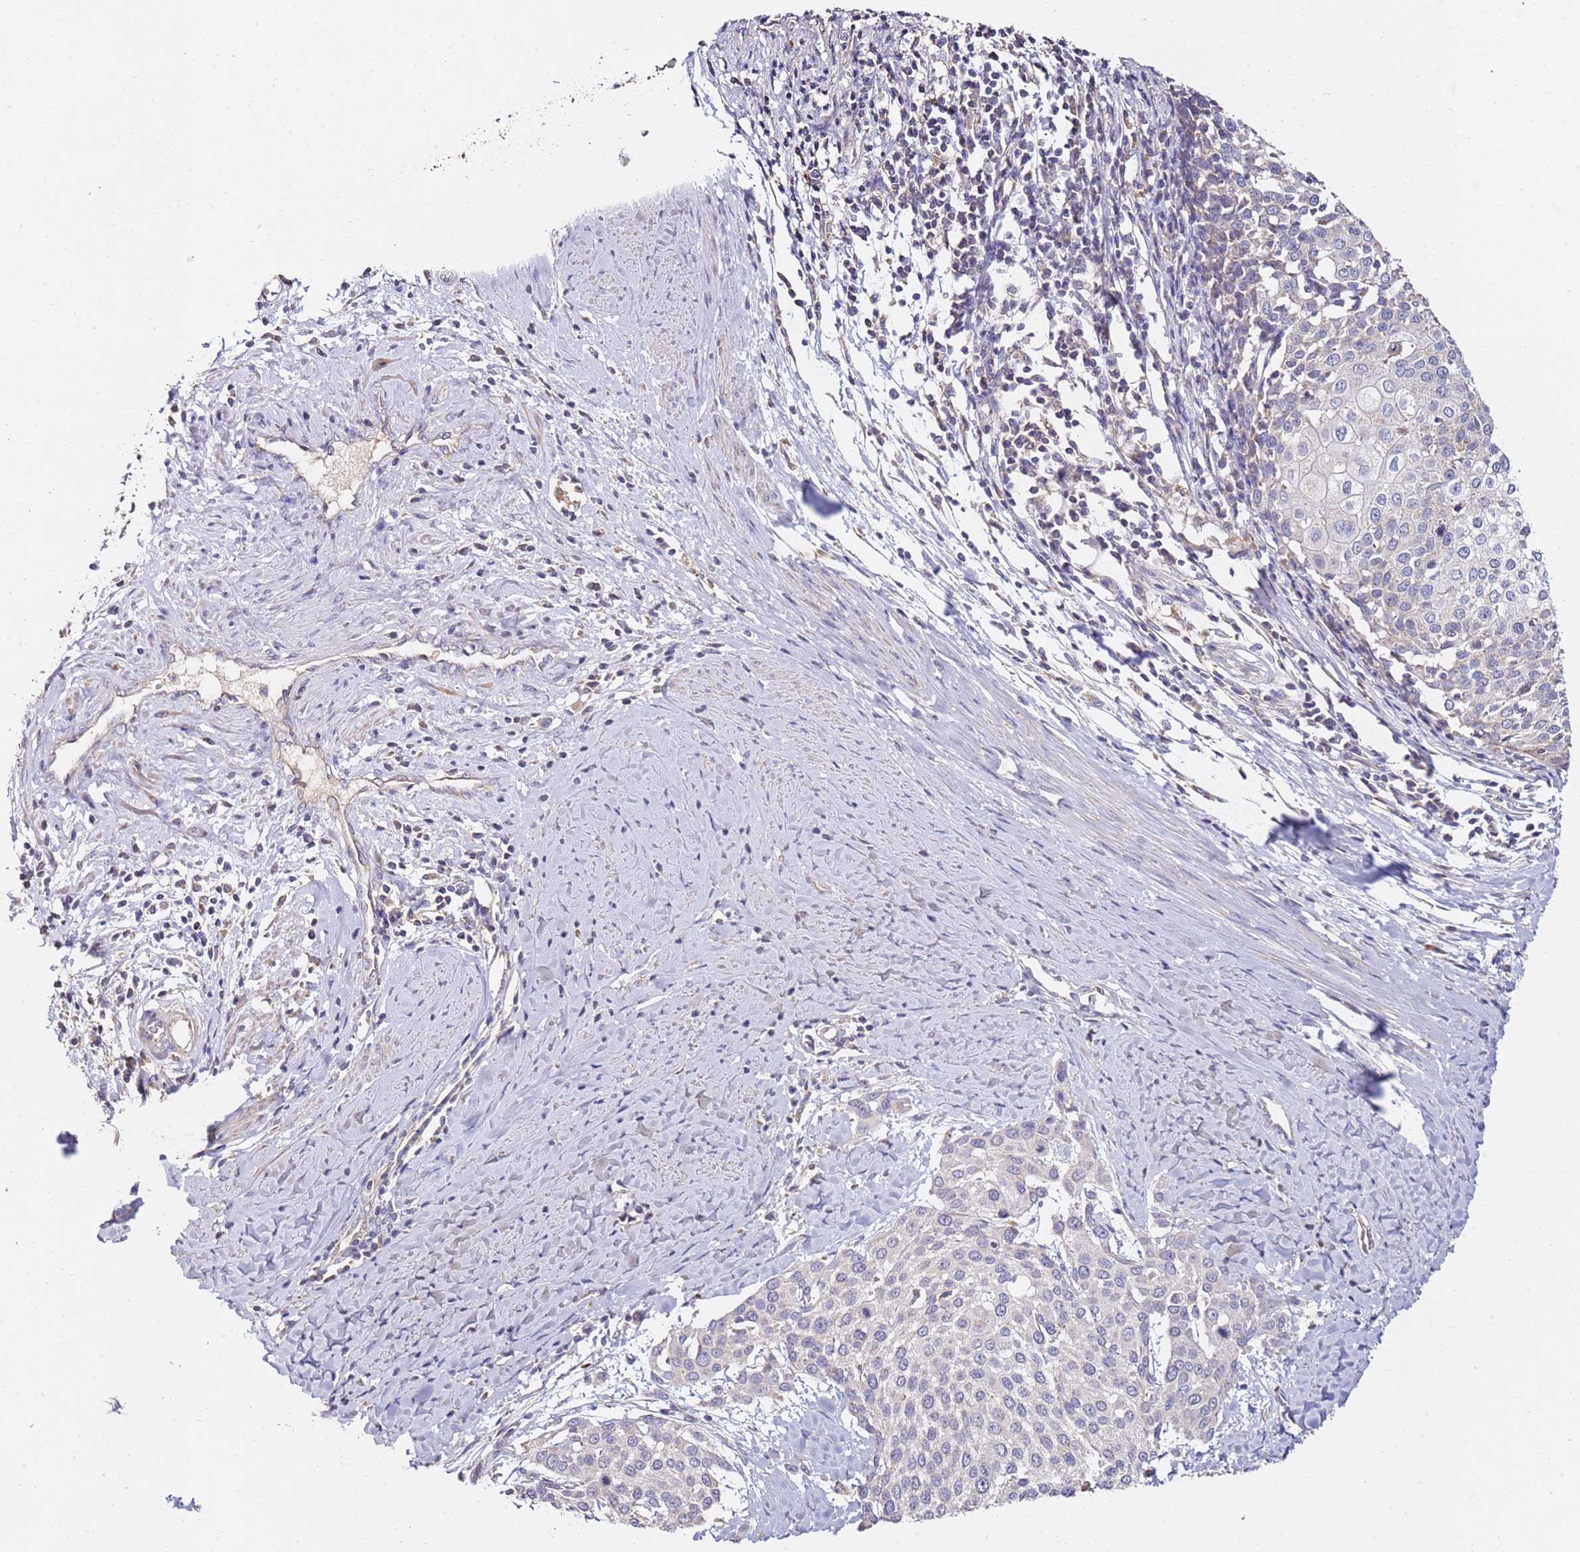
{"staining": {"intensity": "weak", "quantity": "<25%", "location": "cytoplasmic/membranous"}, "tissue": "cervical cancer", "cell_type": "Tumor cells", "image_type": "cancer", "snomed": [{"axis": "morphology", "description": "Squamous cell carcinoma, NOS"}, {"axis": "topography", "description": "Cervix"}], "caption": "Immunohistochemistry image of neoplastic tissue: cervical cancer stained with DAB exhibits no significant protein positivity in tumor cells.", "gene": "OR2B11", "patient": {"sex": "female", "age": 44}}